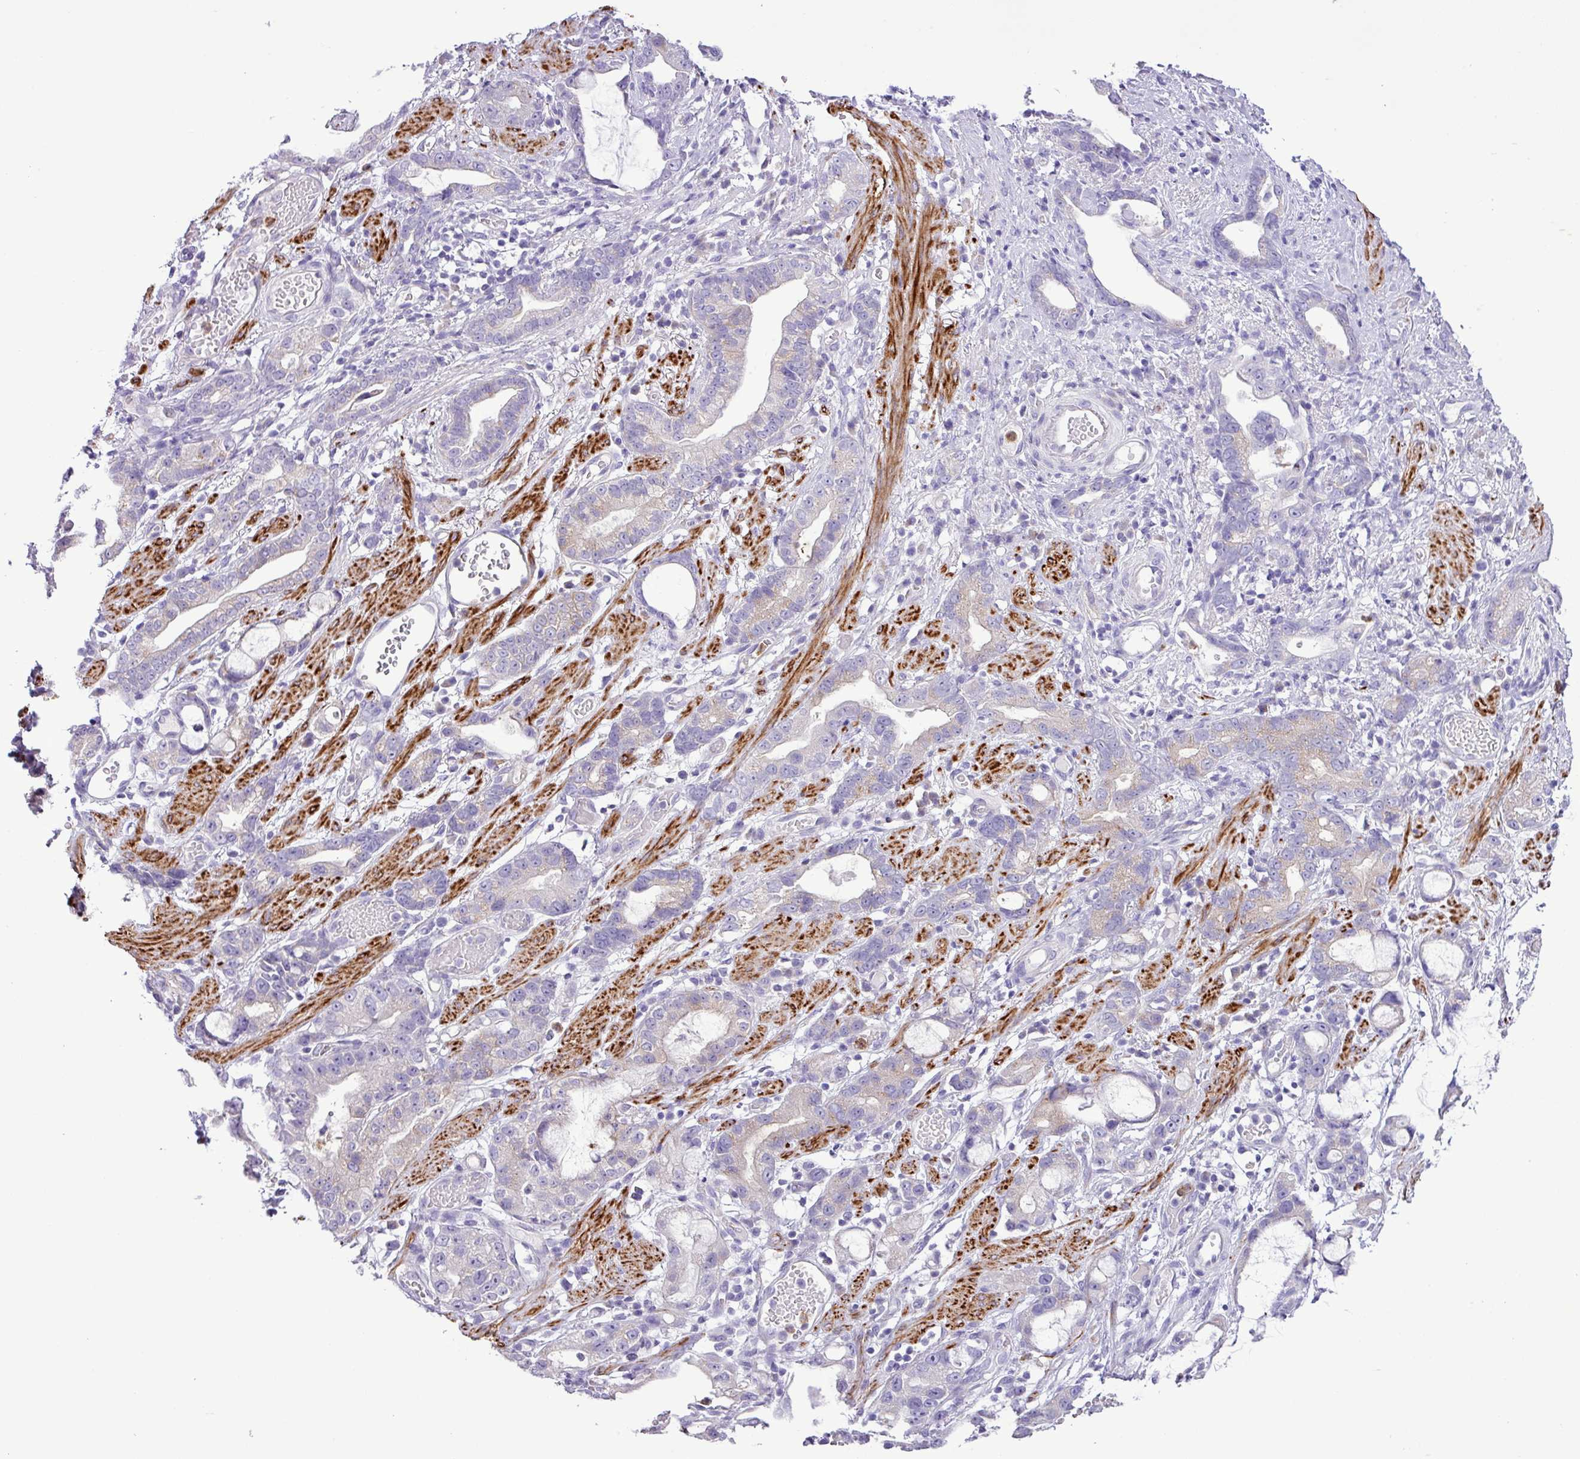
{"staining": {"intensity": "negative", "quantity": "none", "location": "none"}, "tissue": "stomach cancer", "cell_type": "Tumor cells", "image_type": "cancer", "snomed": [{"axis": "morphology", "description": "Adenocarcinoma, NOS"}, {"axis": "topography", "description": "Stomach"}], "caption": "The image reveals no staining of tumor cells in stomach cancer.", "gene": "ZSCAN5A", "patient": {"sex": "male", "age": 55}}